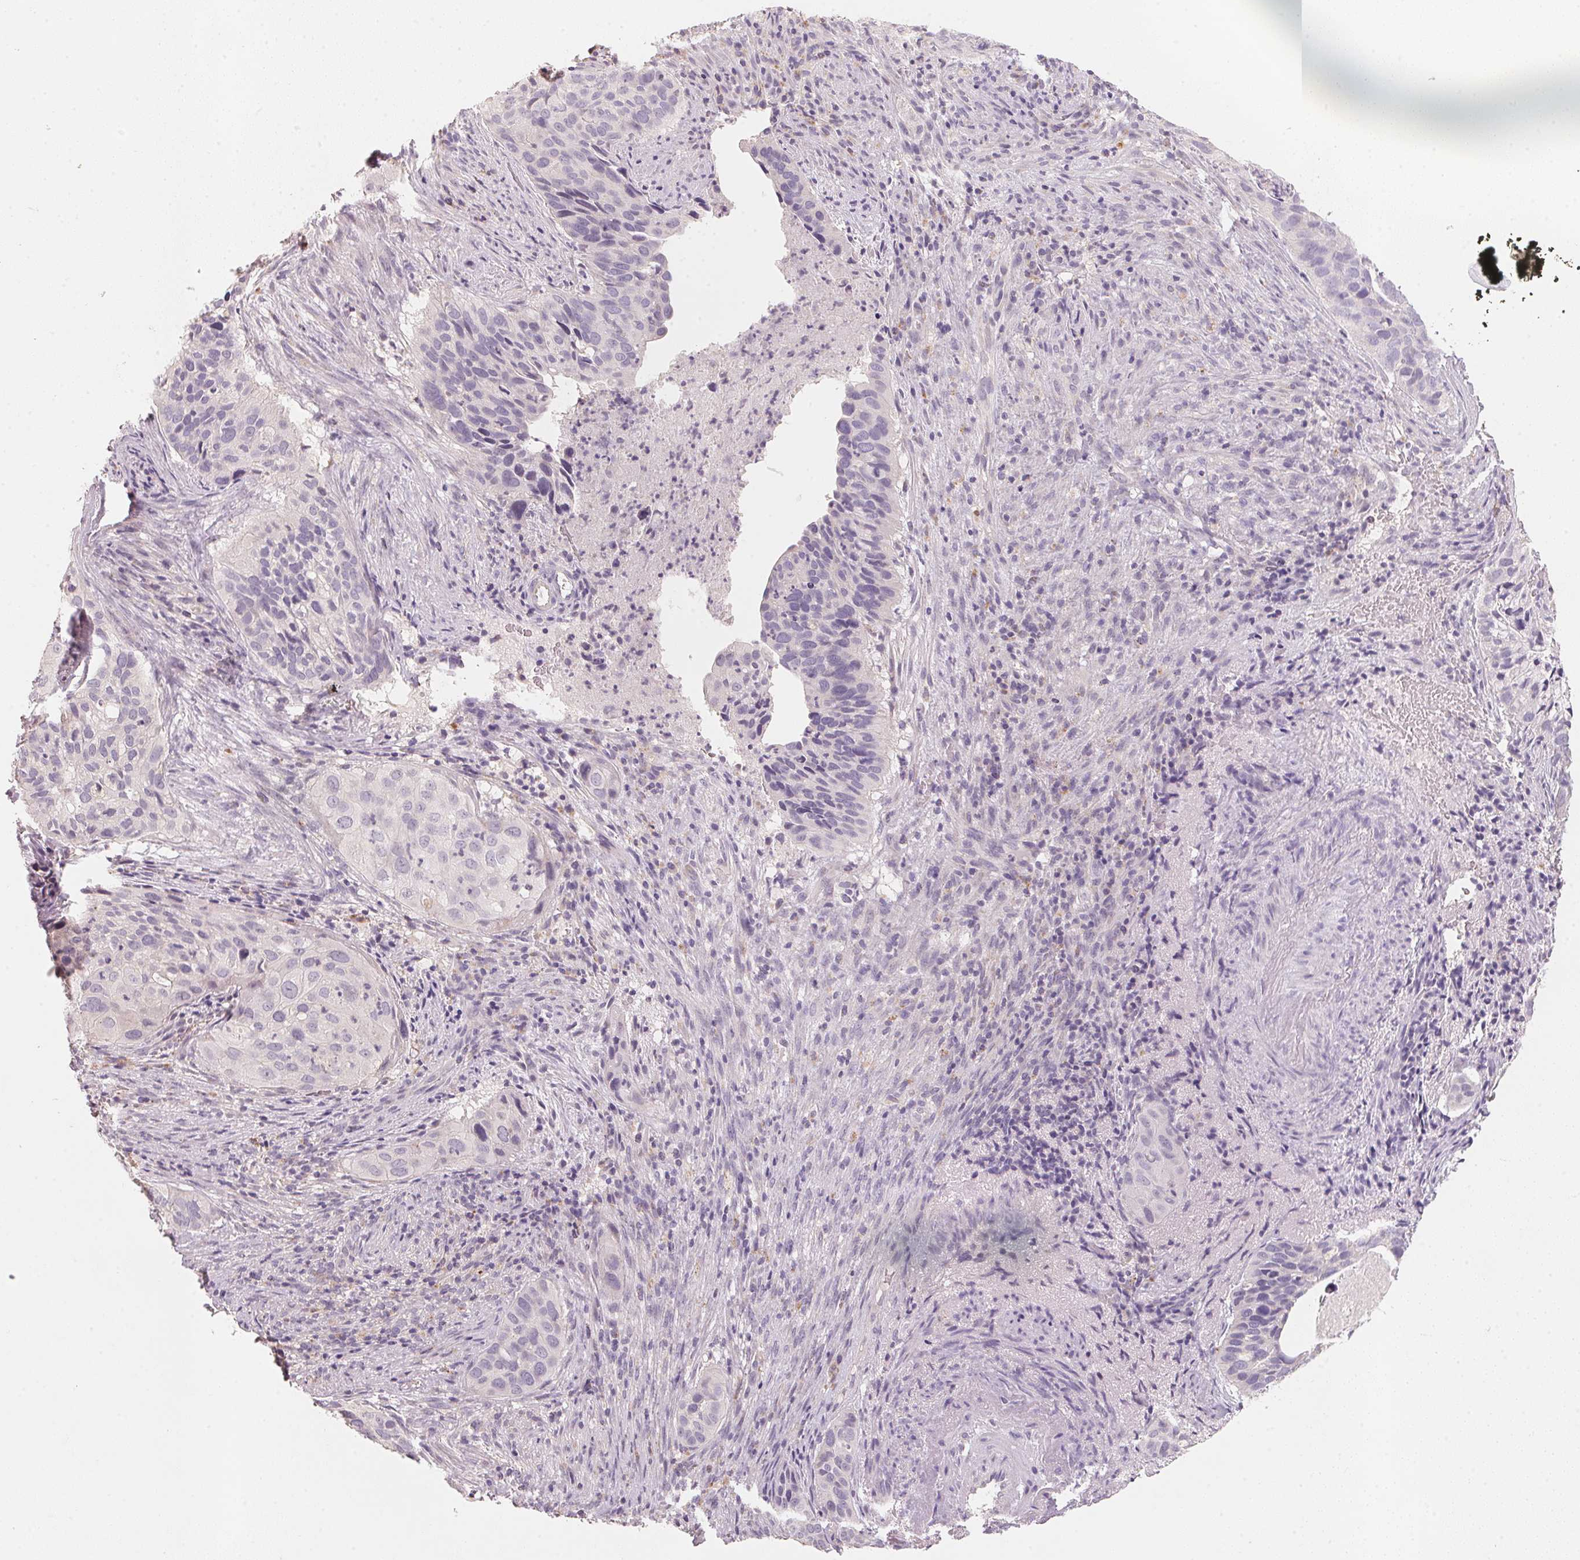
{"staining": {"intensity": "negative", "quantity": "none", "location": "none"}, "tissue": "cervical cancer", "cell_type": "Tumor cells", "image_type": "cancer", "snomed": [{"axis": "morphology", "description": "Squamous cell carcinoma, NOS"}, {"axis": "topography", "description": "Cervix"}], "caption": "High power microscopy photomicrograph of an immunohistochemistry (IHC) image of cervical squamous cell carcinoma, revealing no significant staining in tumor cells. (DAB (3,3'-diaminobenzidine) immunohistochemistry (IHC) visualized using brightfield microscopy, high magnification).", "gene": "TREH", "patient": {"sex": "female", "age": 38}}